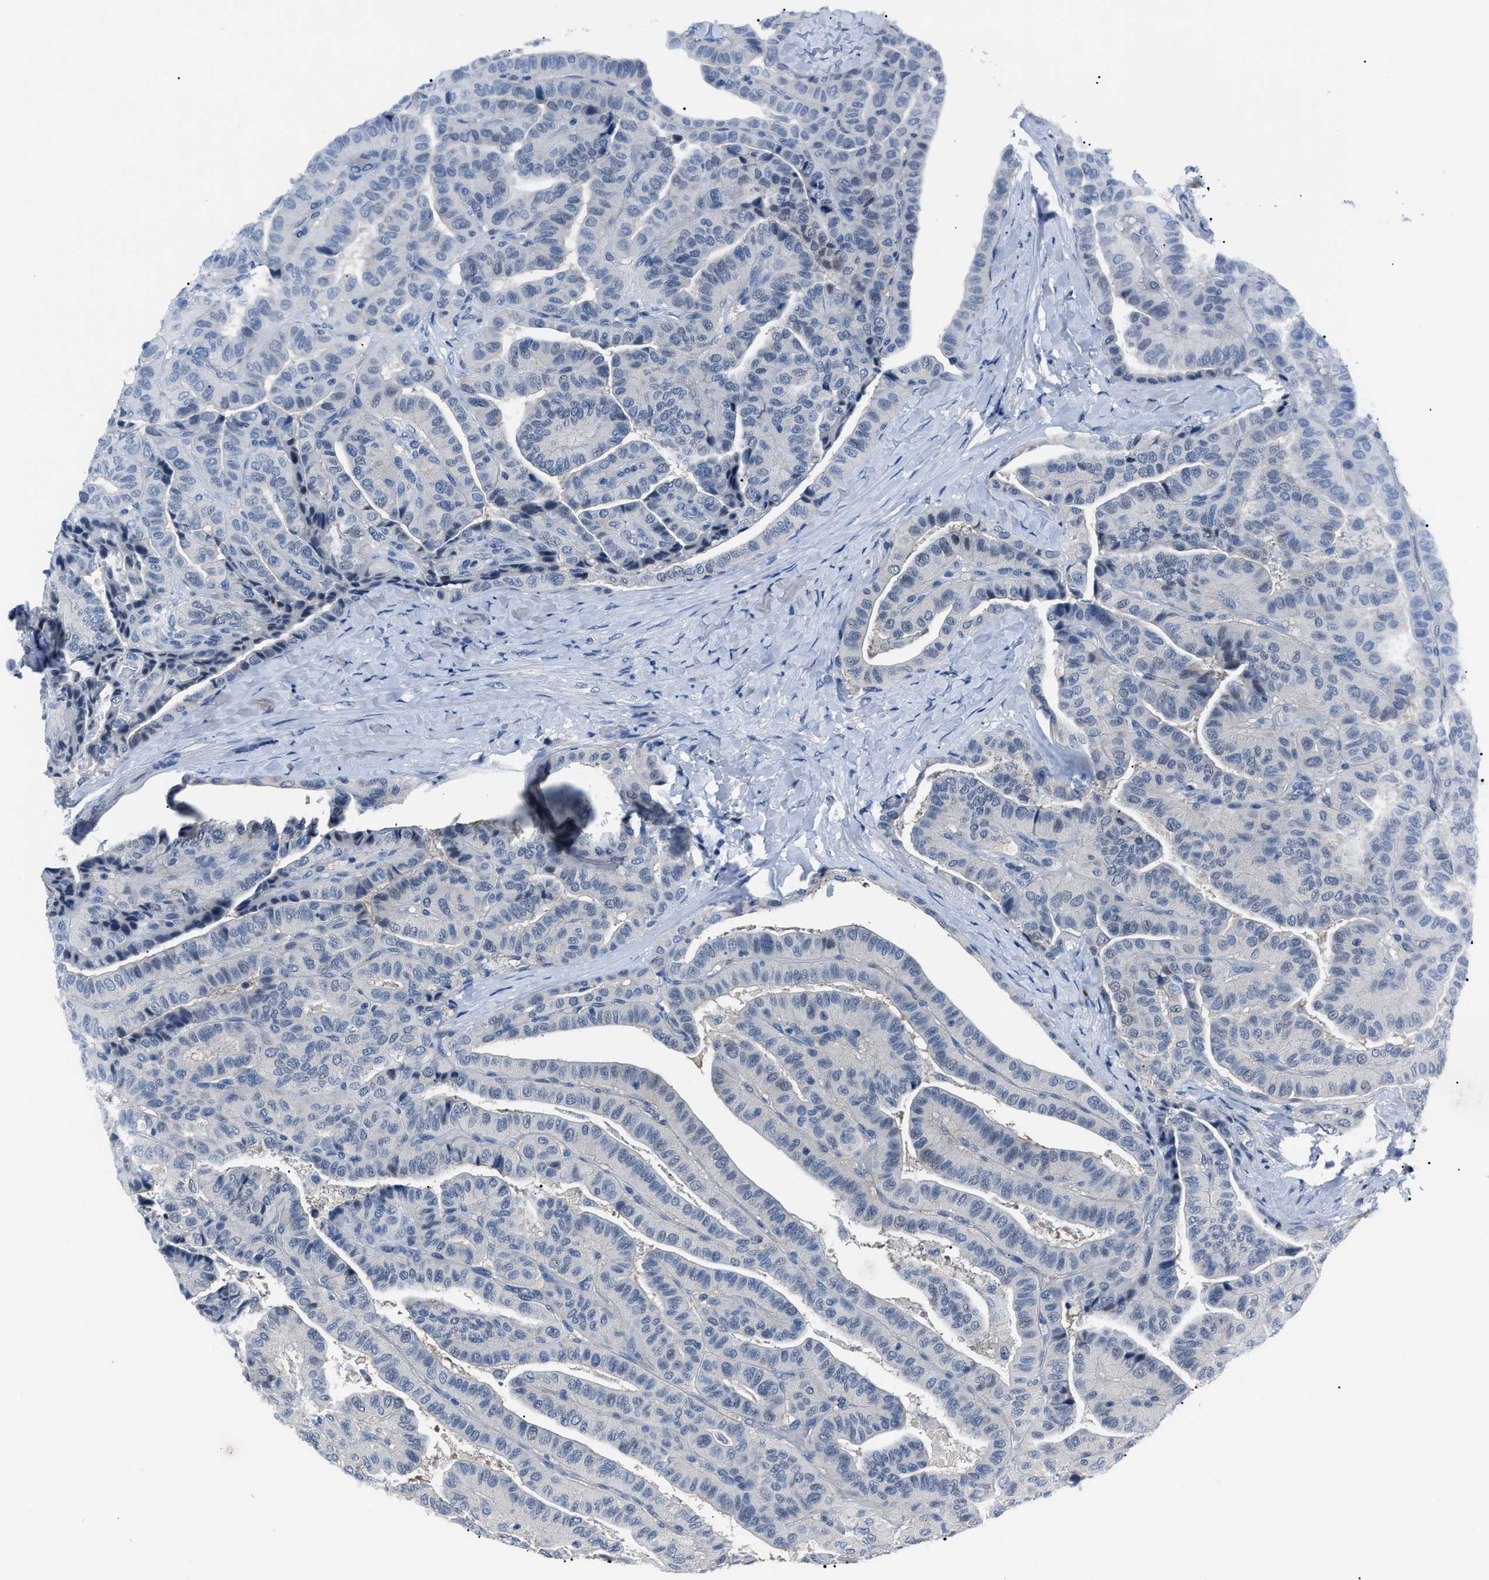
{"staining": {"intensity": "negative", "quantity": "none", "location": "none"}, "tissue": "thyroid cancer", "cell_type": "Tumor cells", "image_type": "cancer", "snomed": [{"axis": "morphology", "description": "Papillary adenocarcinoma, NOS"}, {"axis": "topography", "description": "Thyroid gland"}], "caption": "Thyroid cancer (papillary adenocarcinoma) was stained to show a protein in brown. There is no significant expression in tumor cells.", "gene": "LRWD1", "patient": {"sex": "male", "age": 77}}